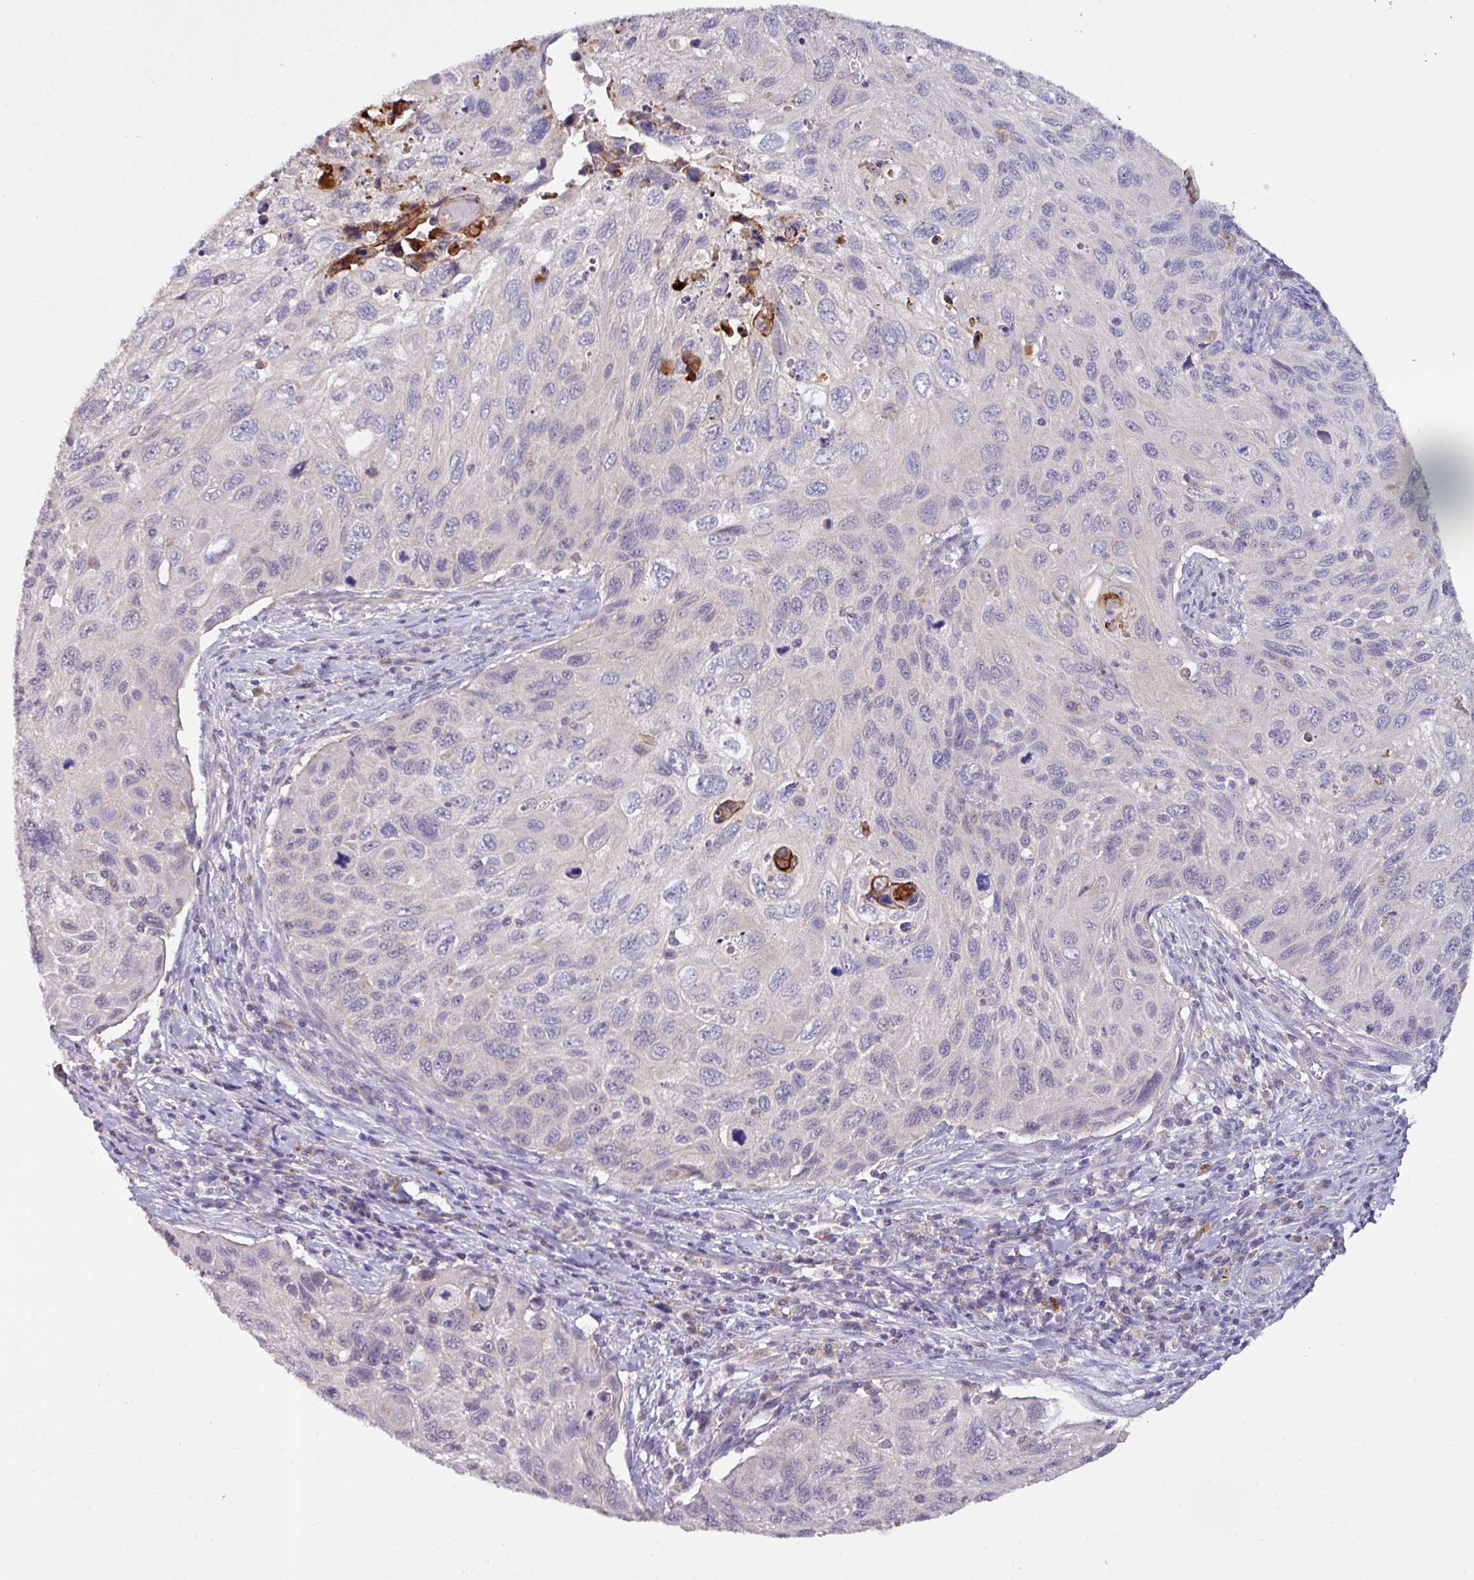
{"staining": {"intensity": "negative", "quantity": "none", "location": "none"}, "tissue": "cervical cancer", "cell_type": "Tumor cells", "image_type": "cancer", "snomed": [{"axis": "morphology", "description": "Squamous cell carcinoma, NOS"}, {"axis": "topography", "description": "Cervix"}], "caption": "The image reveals no significant positivity in tumor cells of cervical cancer.", "gene": "AEBP2", "patient": {"sex": "female", "age": 70}}